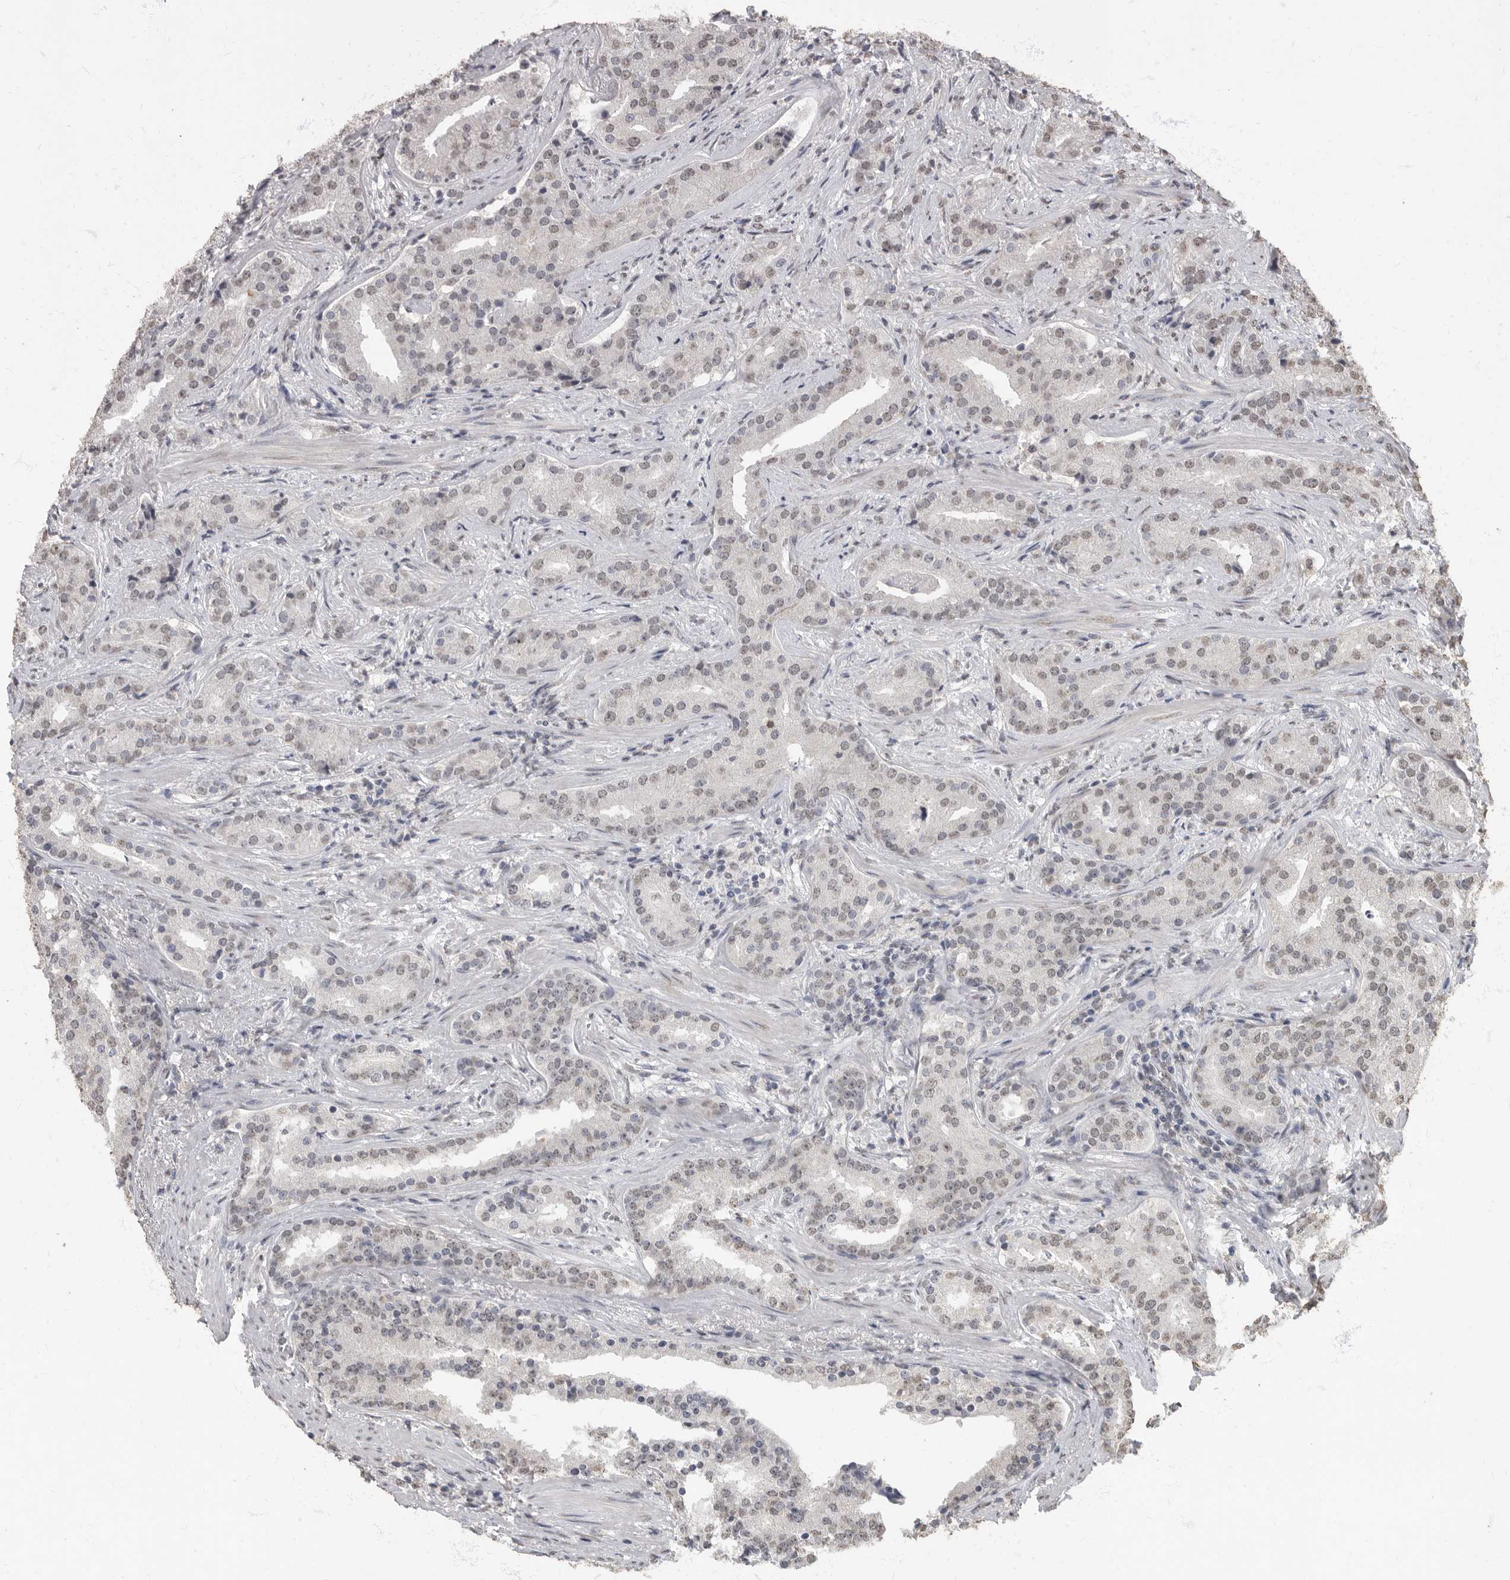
{"staining": {"intensity": "weak", "quantity": "<25%", "location": "nuclear"}, "tissue": "prostate cancer", "cell_type": "Tumor cells", "image_type": "cancer", "snomed": [{"axis": "morphology", "description": "Adenocarcinoma, Low grade"}, {"axis": "topography", "description": "Prostate"}], "caption": "Tumor cells are negative for protein expression in human prostate cancer.", "gene": "NBL1", "patient": {"sex": "male", "age": 67}}